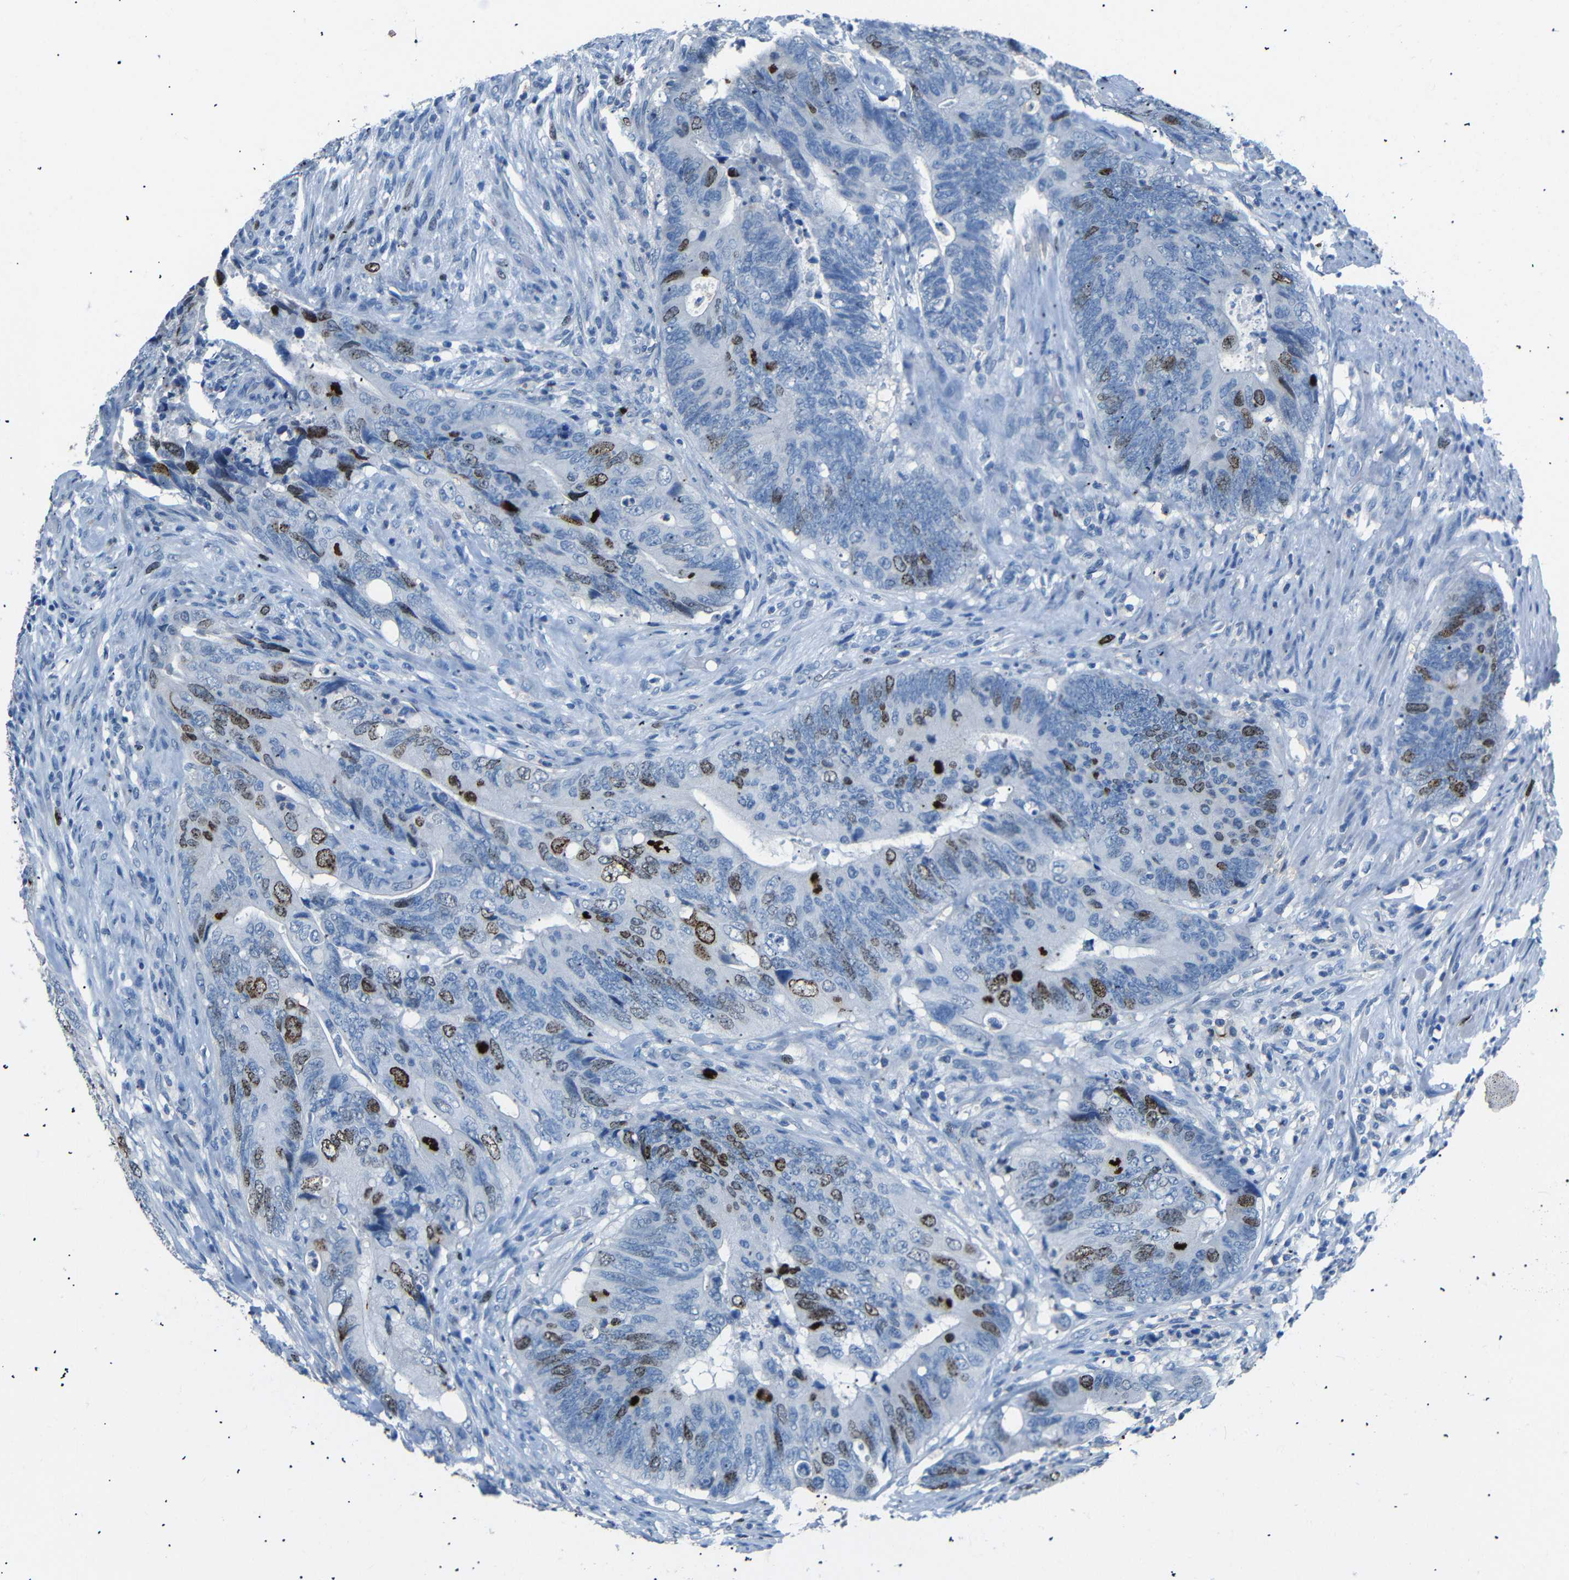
{"staining": {"intensity": "moderate", "quantity": "25%-75%", "location": "nuclear"}, "tissue": "colorectal cancer", "cell_type": "Tumor cells", "image_type": "cancer", "snomed": [{"axis": "morphology", "description": "Normal tissue, NOS"}, {"axis": "morphology", "description": "Adenocarcinoma, NOS"}, {"axis": "topography", "description": "Colon"}], "caption": "Protein staining of colorectal cancer tissue reveals moderate nuclear positivity in about 25%-75% of tumor cells. Using DAB (3,3'-diaminobenzidine) (brown) and hematoxylin (blue) stains, captured at high magnification using brightfield microscopy.", "gene": "INCENP", "patient": {"sex": "male", "age": 56}}